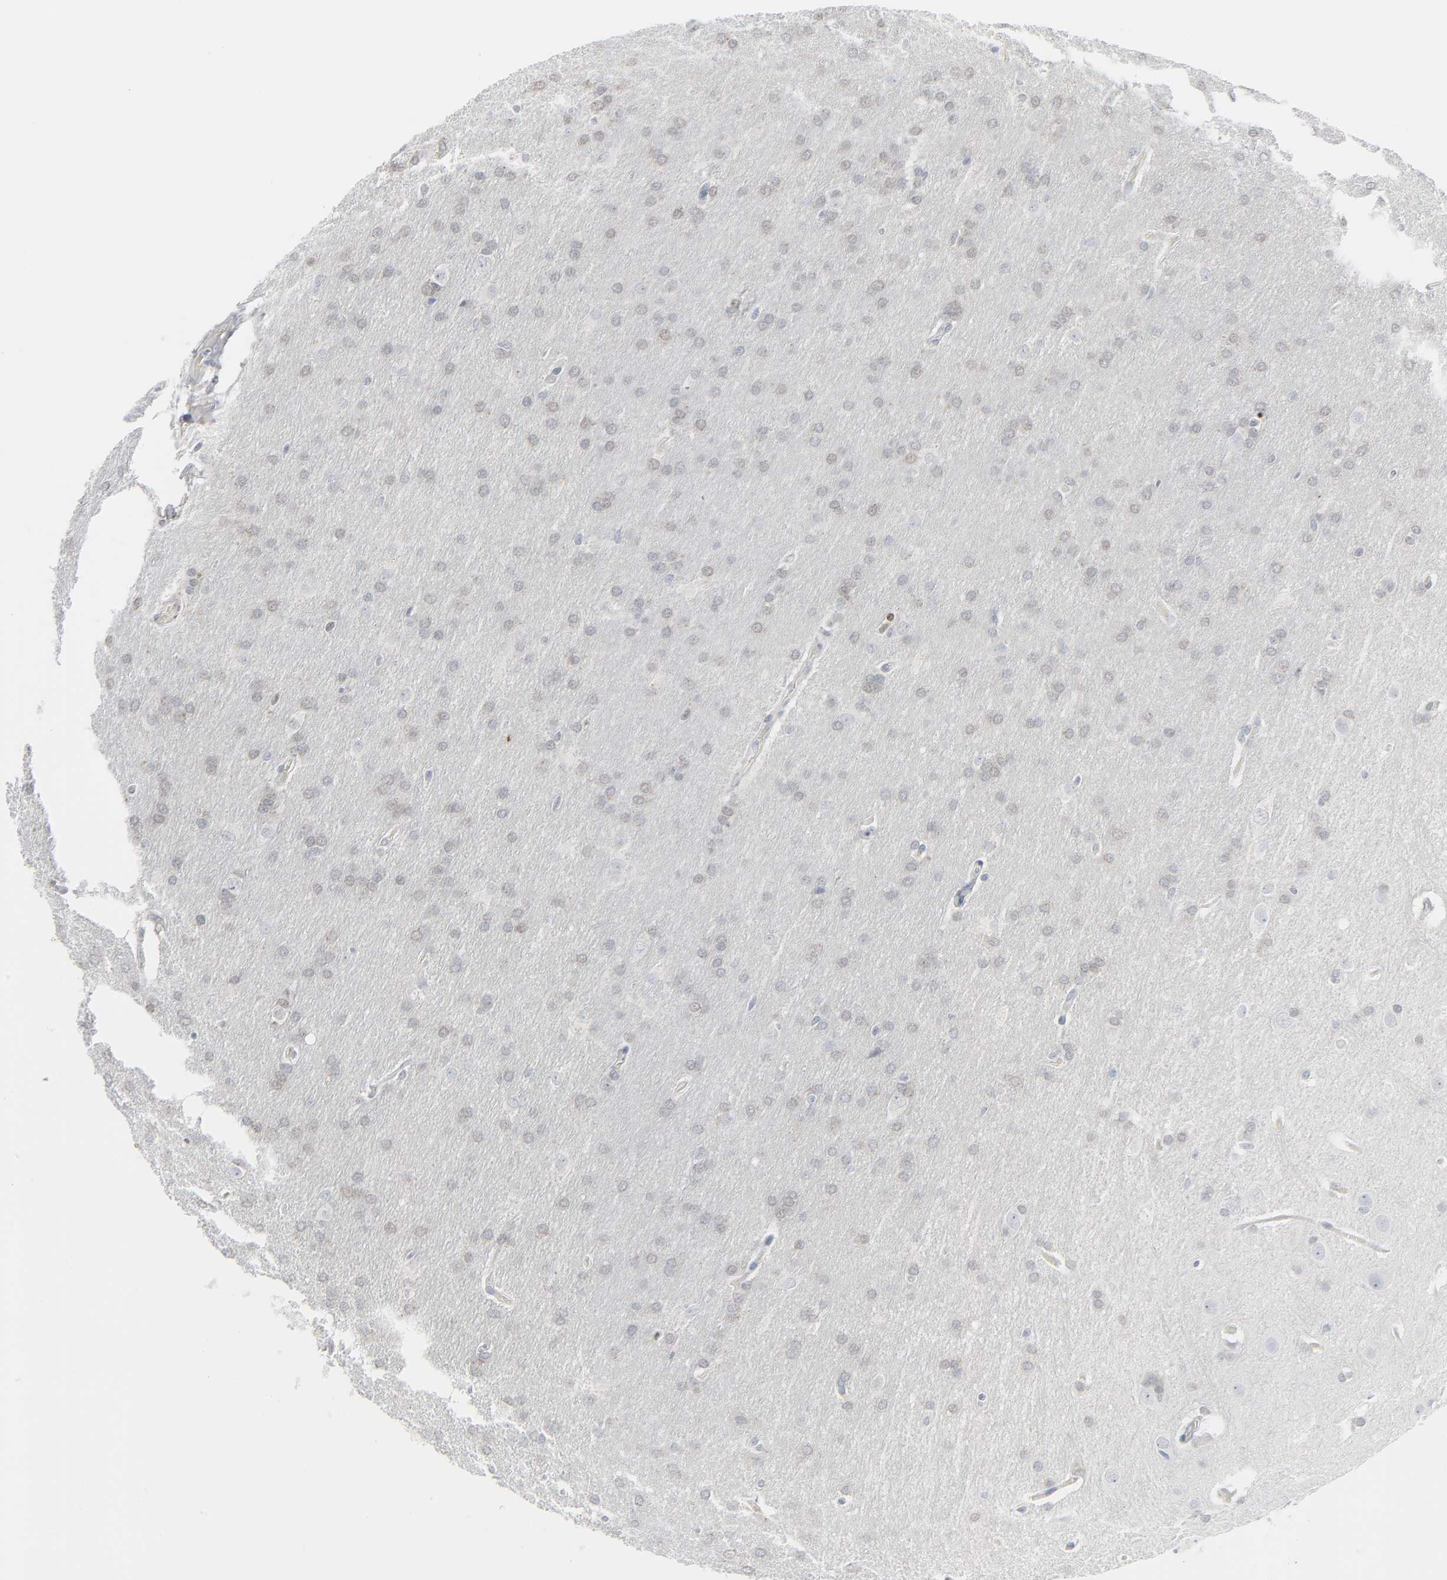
{"staining": {"intensity": "negative", "quantity": "none", "location": "none"}, "tissue": "glioma", "cell_type": "Tumor cells", "image_type": "cancer", "snomed": [{"axis": "morphology", "description": "Glioma, malignant, Low grade"}, {"axis": "topography", "description": "Brain"}], "caption": "High power microscopy micrograph of an IHC histopathology image of glioma, revealing no significant positivity in tumor cells.", "gene": "MITF", "patient": {"sex": "female", "age": 32}}